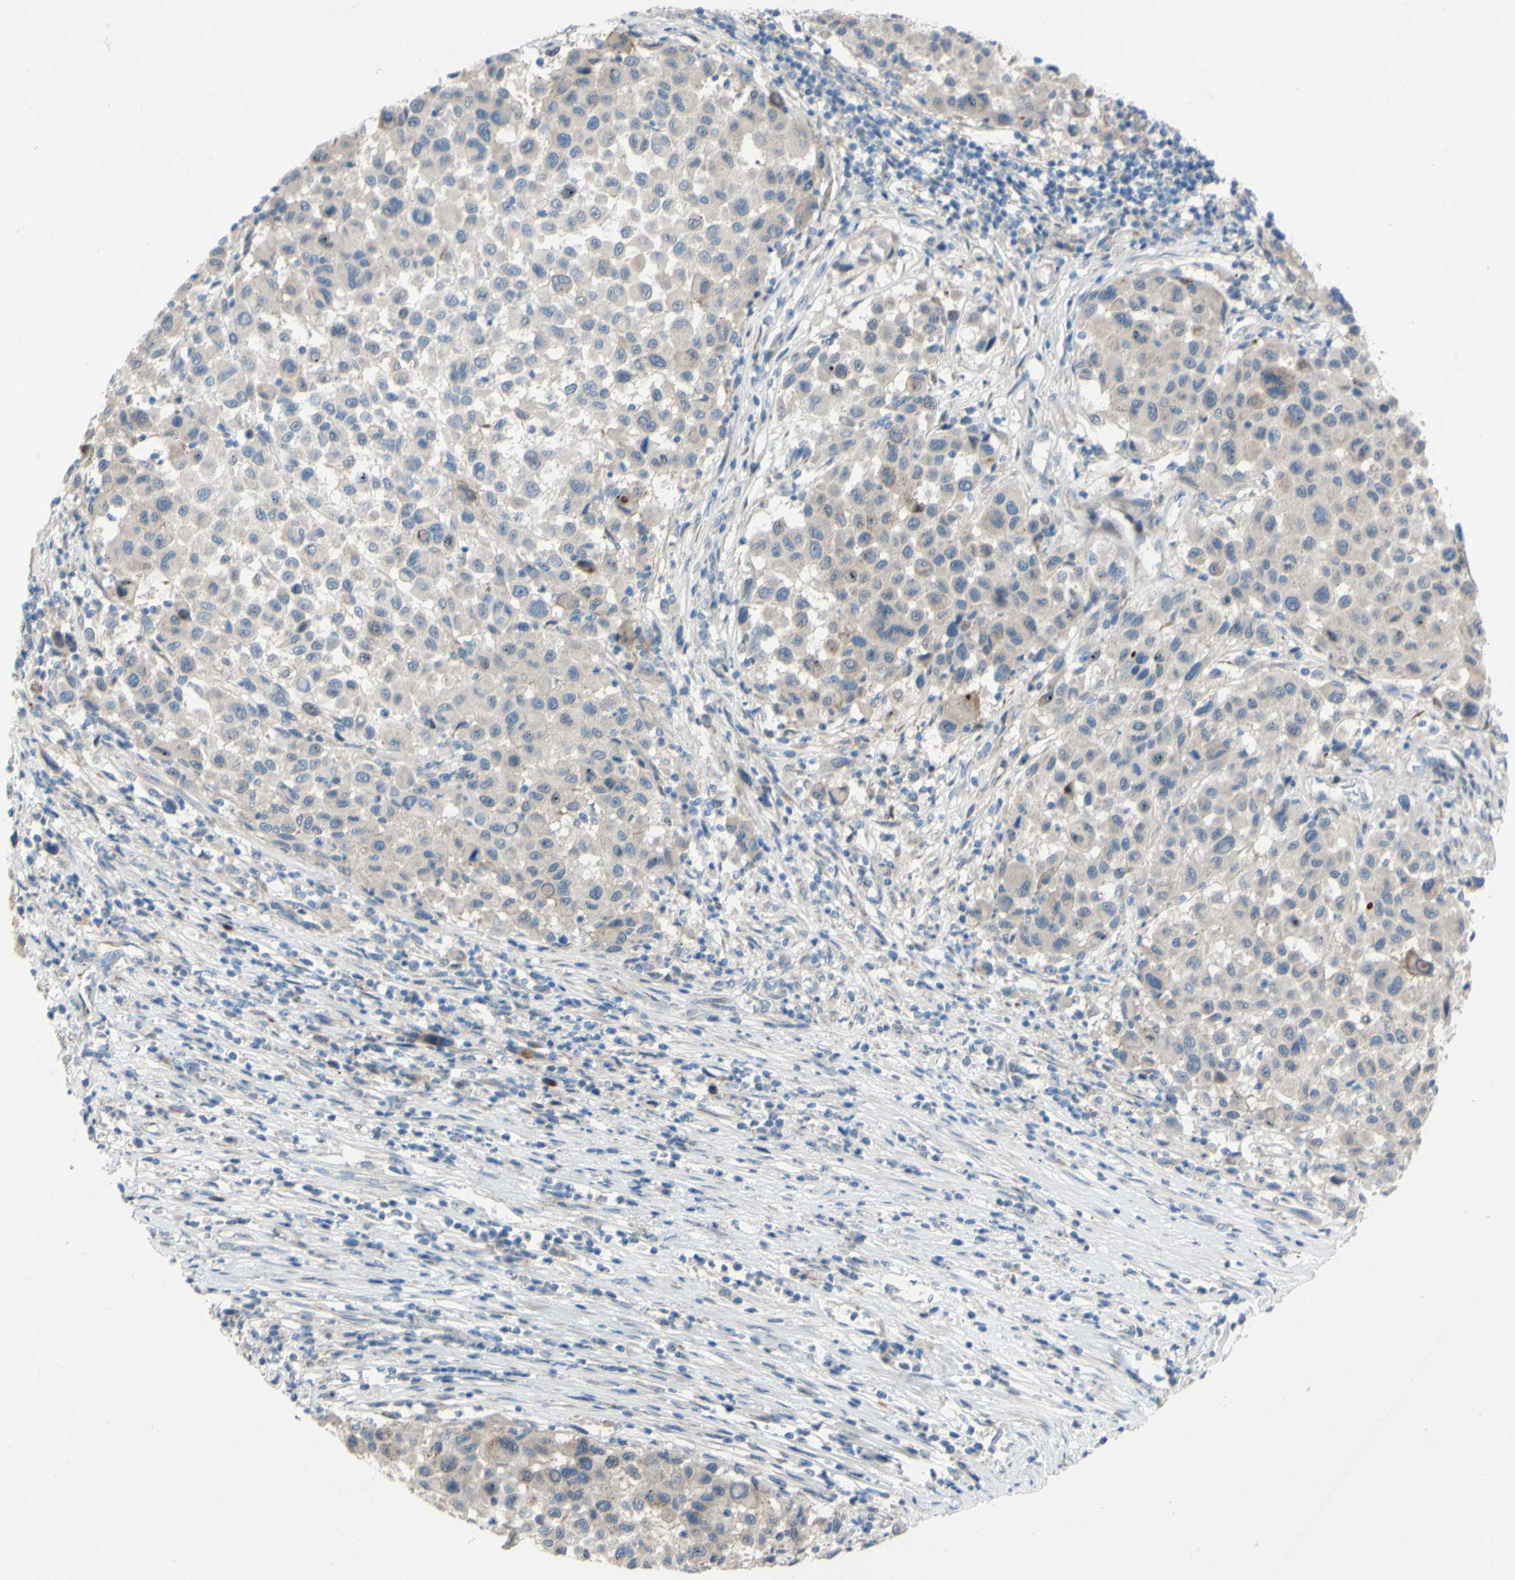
{"staining": {"intensity": "weak", "quantity": "<25%", "location": "cytoplasmic/membranous"}, "tissue": "melanoma", "cell_type": "Tumor cells", "image_type": "cancer", "snomed": [{"axis": "morphology", "description": "Malignant melanoma, Metastatic site"}, {"axis": "topography", "description": "Lymph node"}], "caption": "Protein analysis of melanoma shows no significant positivity in tumor cells. (Immunohistochemistry, brightfield microscopy, high magnification).", "gene": "CDCP1", "patient": {"sex": "male", "age": 61}}